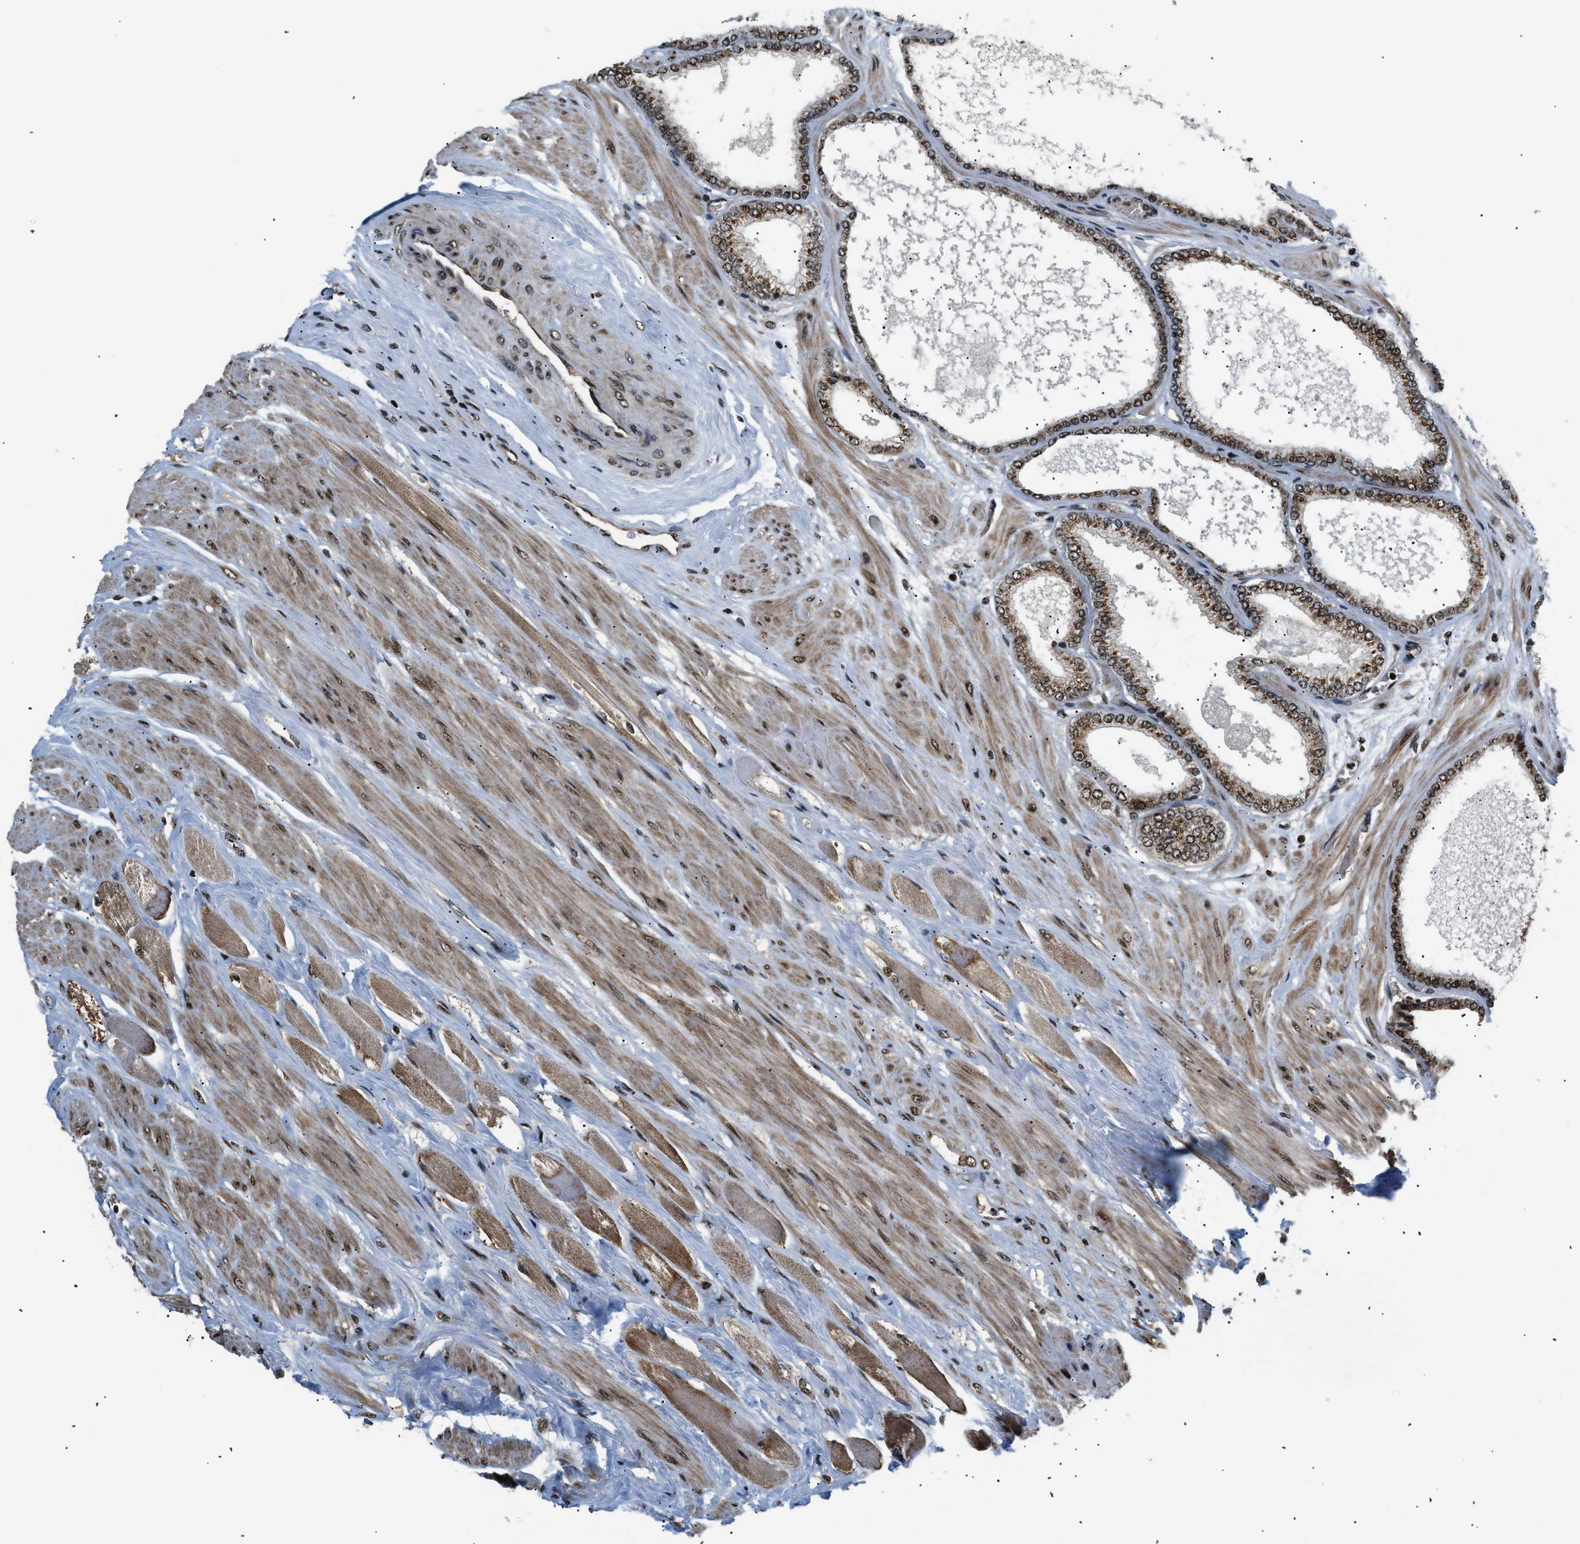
{"staining": {"intensity": "moderate", "quantity": ">75%", "location": "cytoplasmic/membranous"}, "tissue": "prostate cancer", "cell_type": "Tumor cells", "image_type": "cancer", "snomed": [{"axis": "morphology", "description": "Adenocarcinoma, High grade"}, {"axis": "topography", "description": "Prostate"}], "caption": "Immunohistochemical staining of prostate cancer (high-grade adenocarcinoma) shows medium levels of moderate cytoplasmic/membranous protein staining in about >75% of tumor cells.", "gene": "RBM5", "patient": {"sex": "male", "age": 61}}